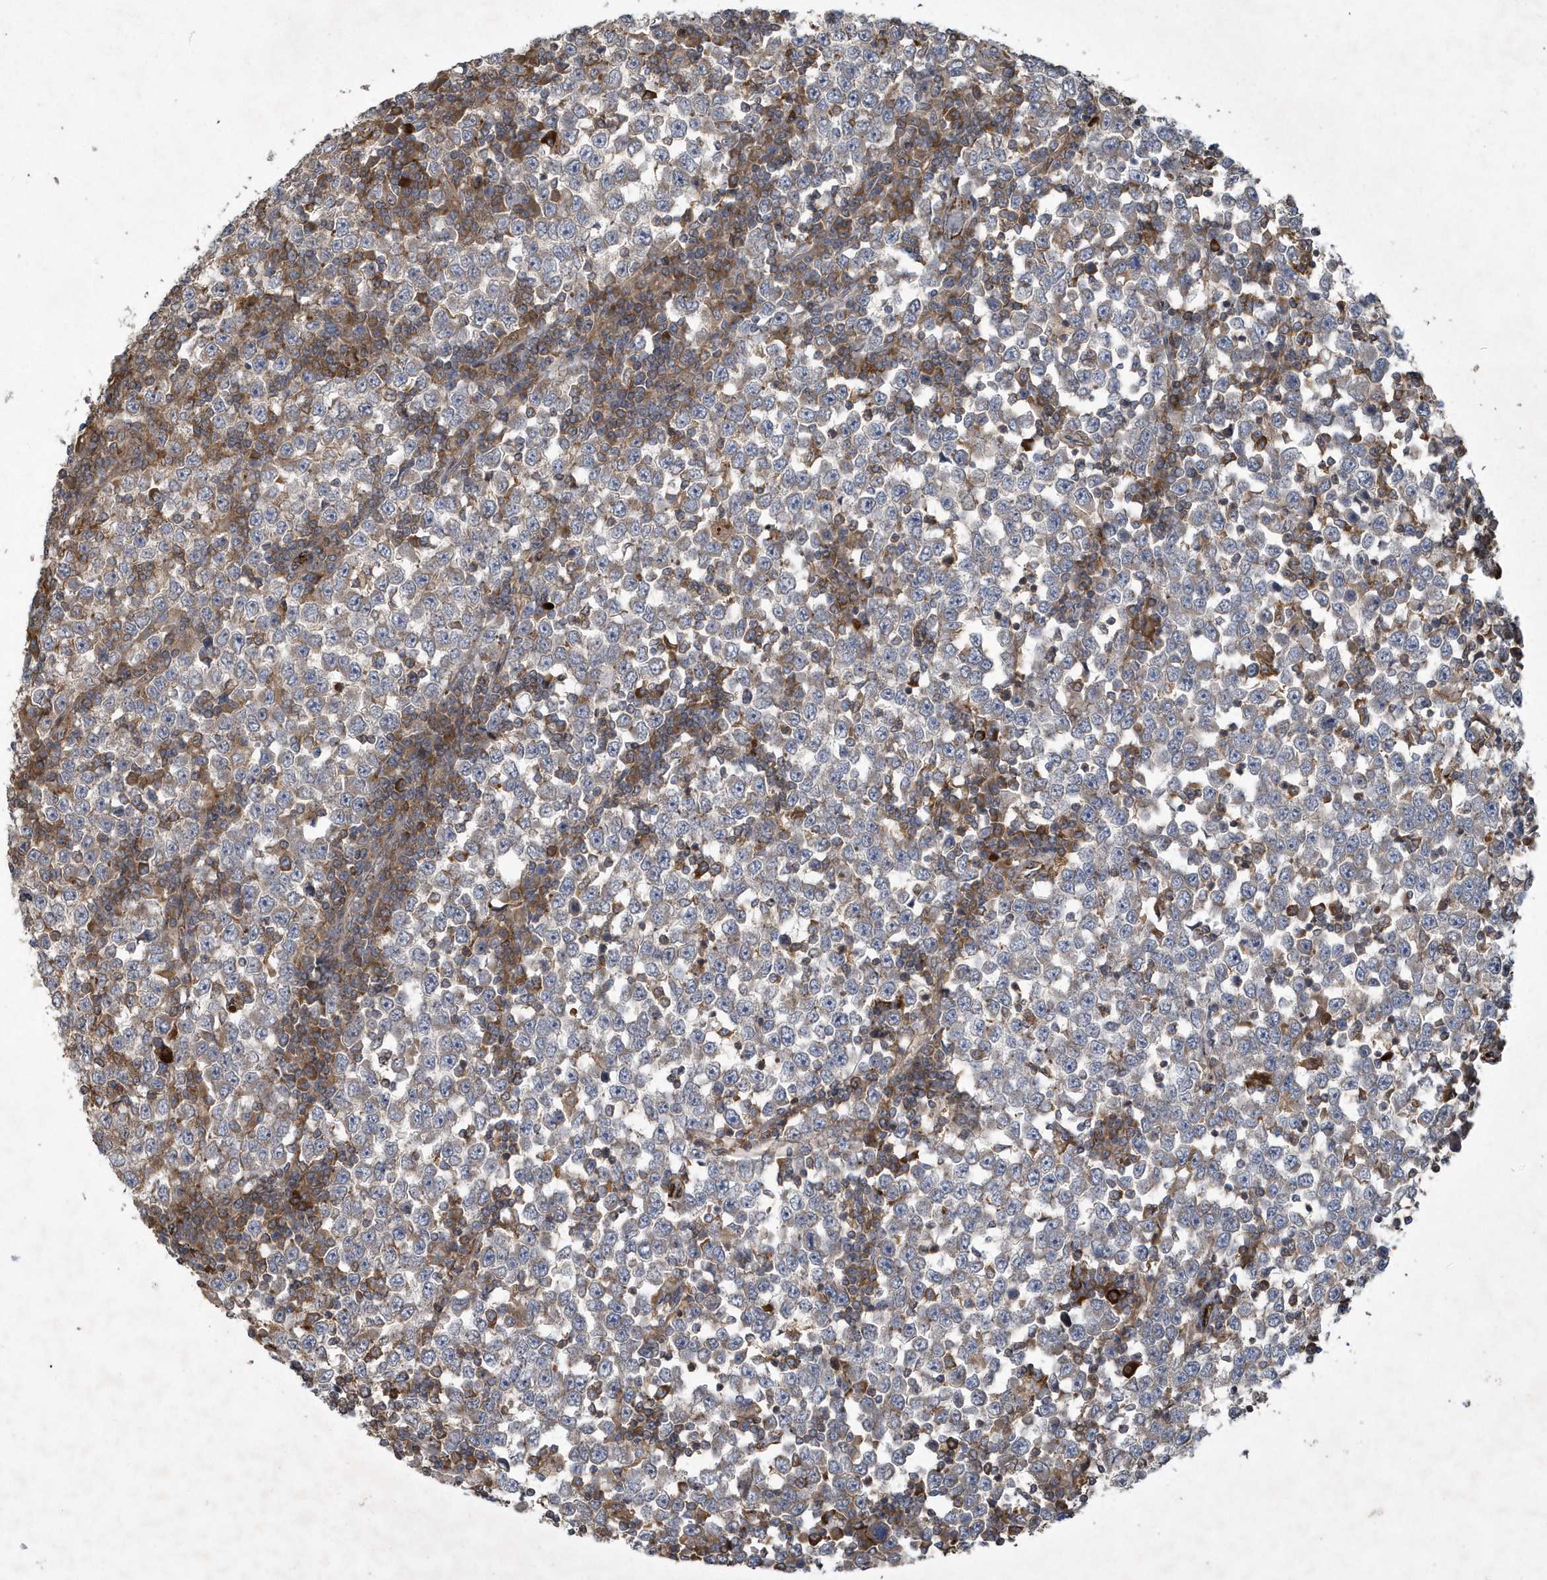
{"staining": {"intensity": "weak", "quantity": "<25%", "location": "cytoplasmic/membranous"}, "tissue": "testis cancer", "cell_type": "Tumor cells", "image_type": "cancer", "snomed": [{"axis": "morphology", "description": "Seminoma, NOS"}, {"axis": "topography", "description": "Testis"}], "caption": "Immunohistochemistry (IHC) photomicrograph of neoplastic tissue: seminoma (testis) stained with DAB reveals no significant protein positivity in tumor cells.", "gene": "N4BP2", "patient": {"sex": "male", "age": 65}}